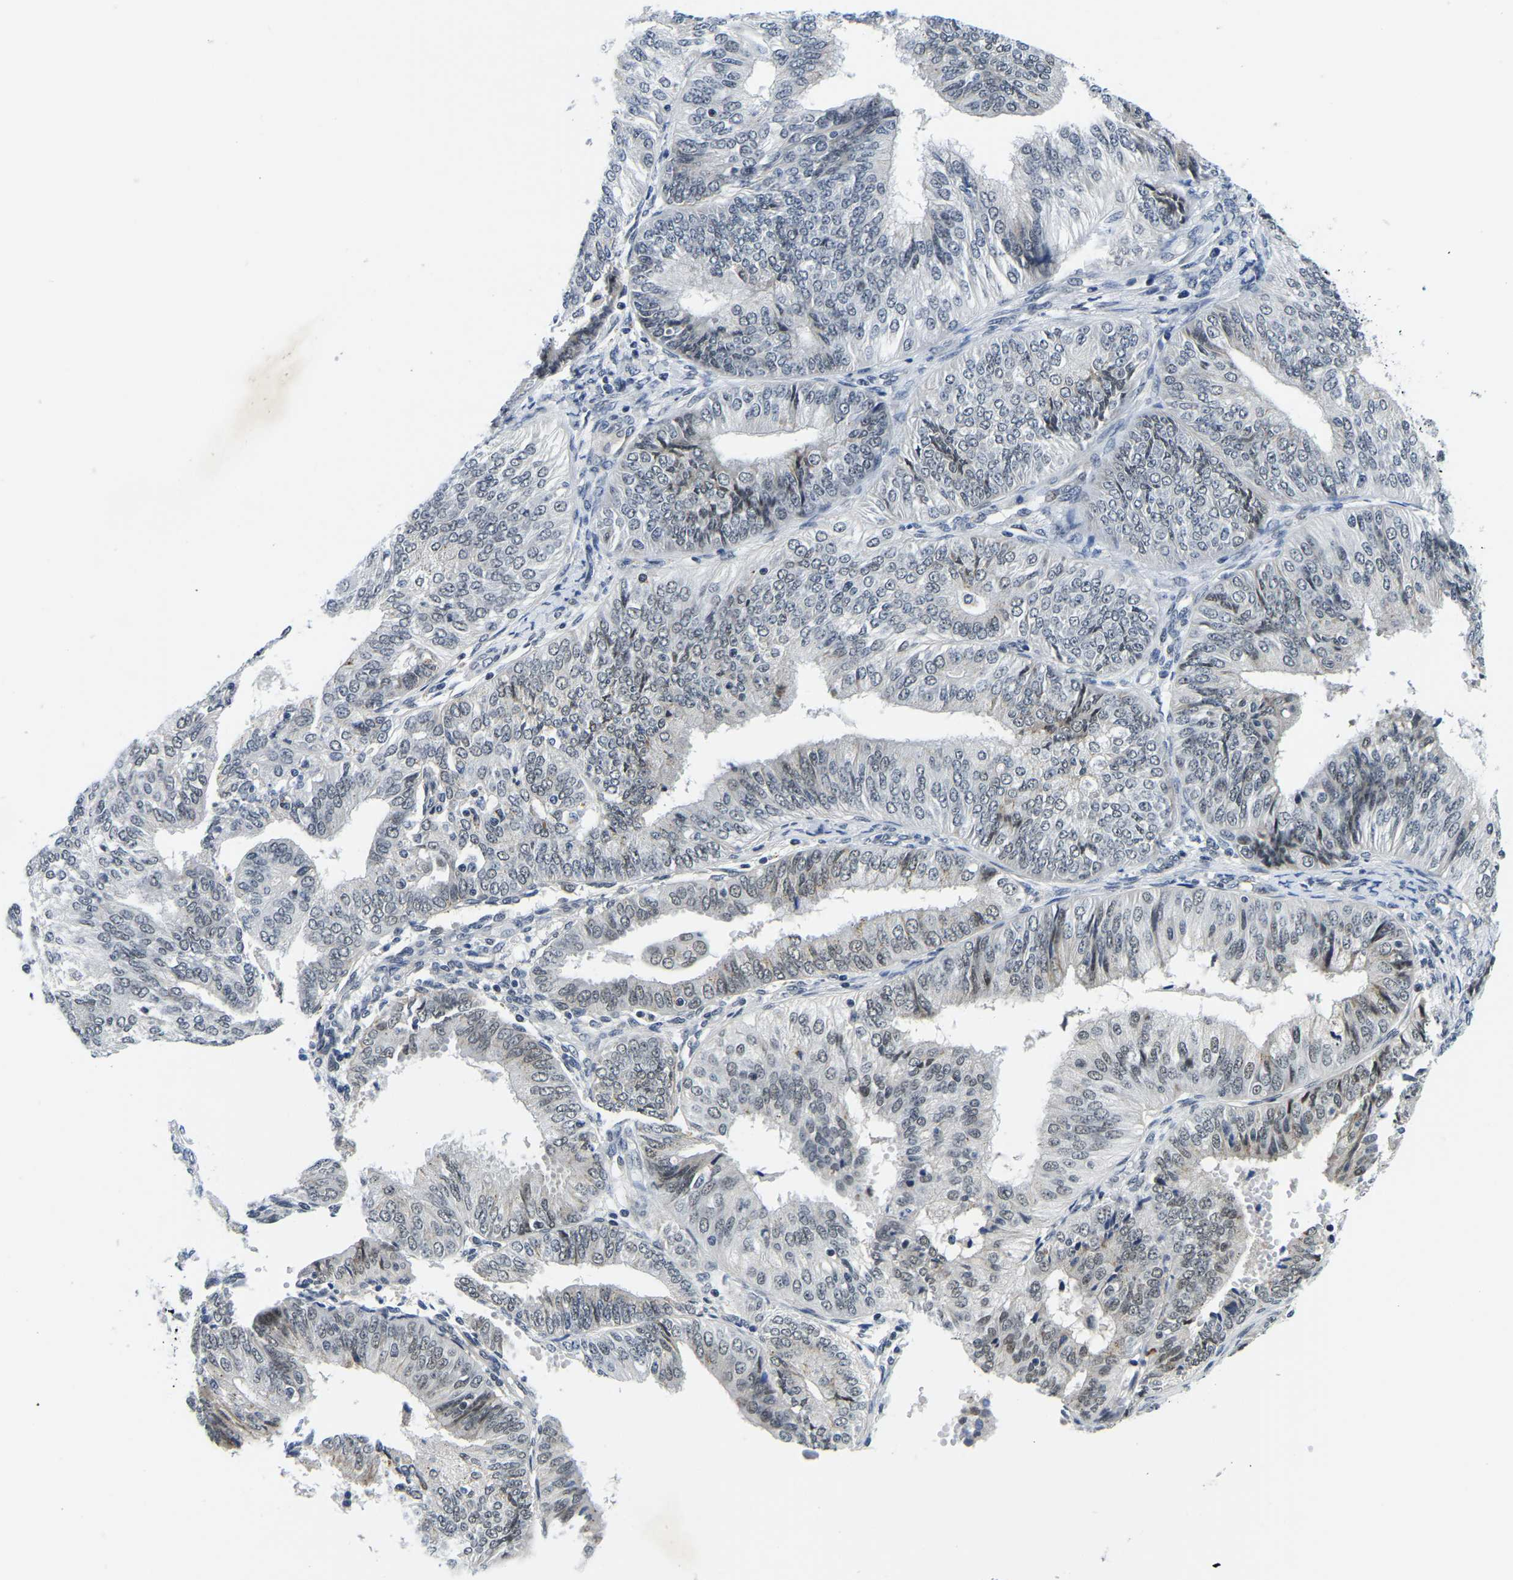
{"staining": {"intensity": "weak", "quantity": "<25%", "location": "nuclear"}, "tissue": "endometrial cancer", "cell_type": "Tumor cells", "image_type": "cancer", "snomed": [{"axis": "morphology", "description": "Adenocarcinoma, NOS"}, {"axis": "topography", "description": "Endometrium"}], "caption": "Immunohistochemistry histopathology image of neoplastic tissue: human endometrial cancer stained with DAB demonstrates no significant protein staining in tumor cells.", "gene": "POLDIP3", "patient": {"sex": "female", "age": 58}}